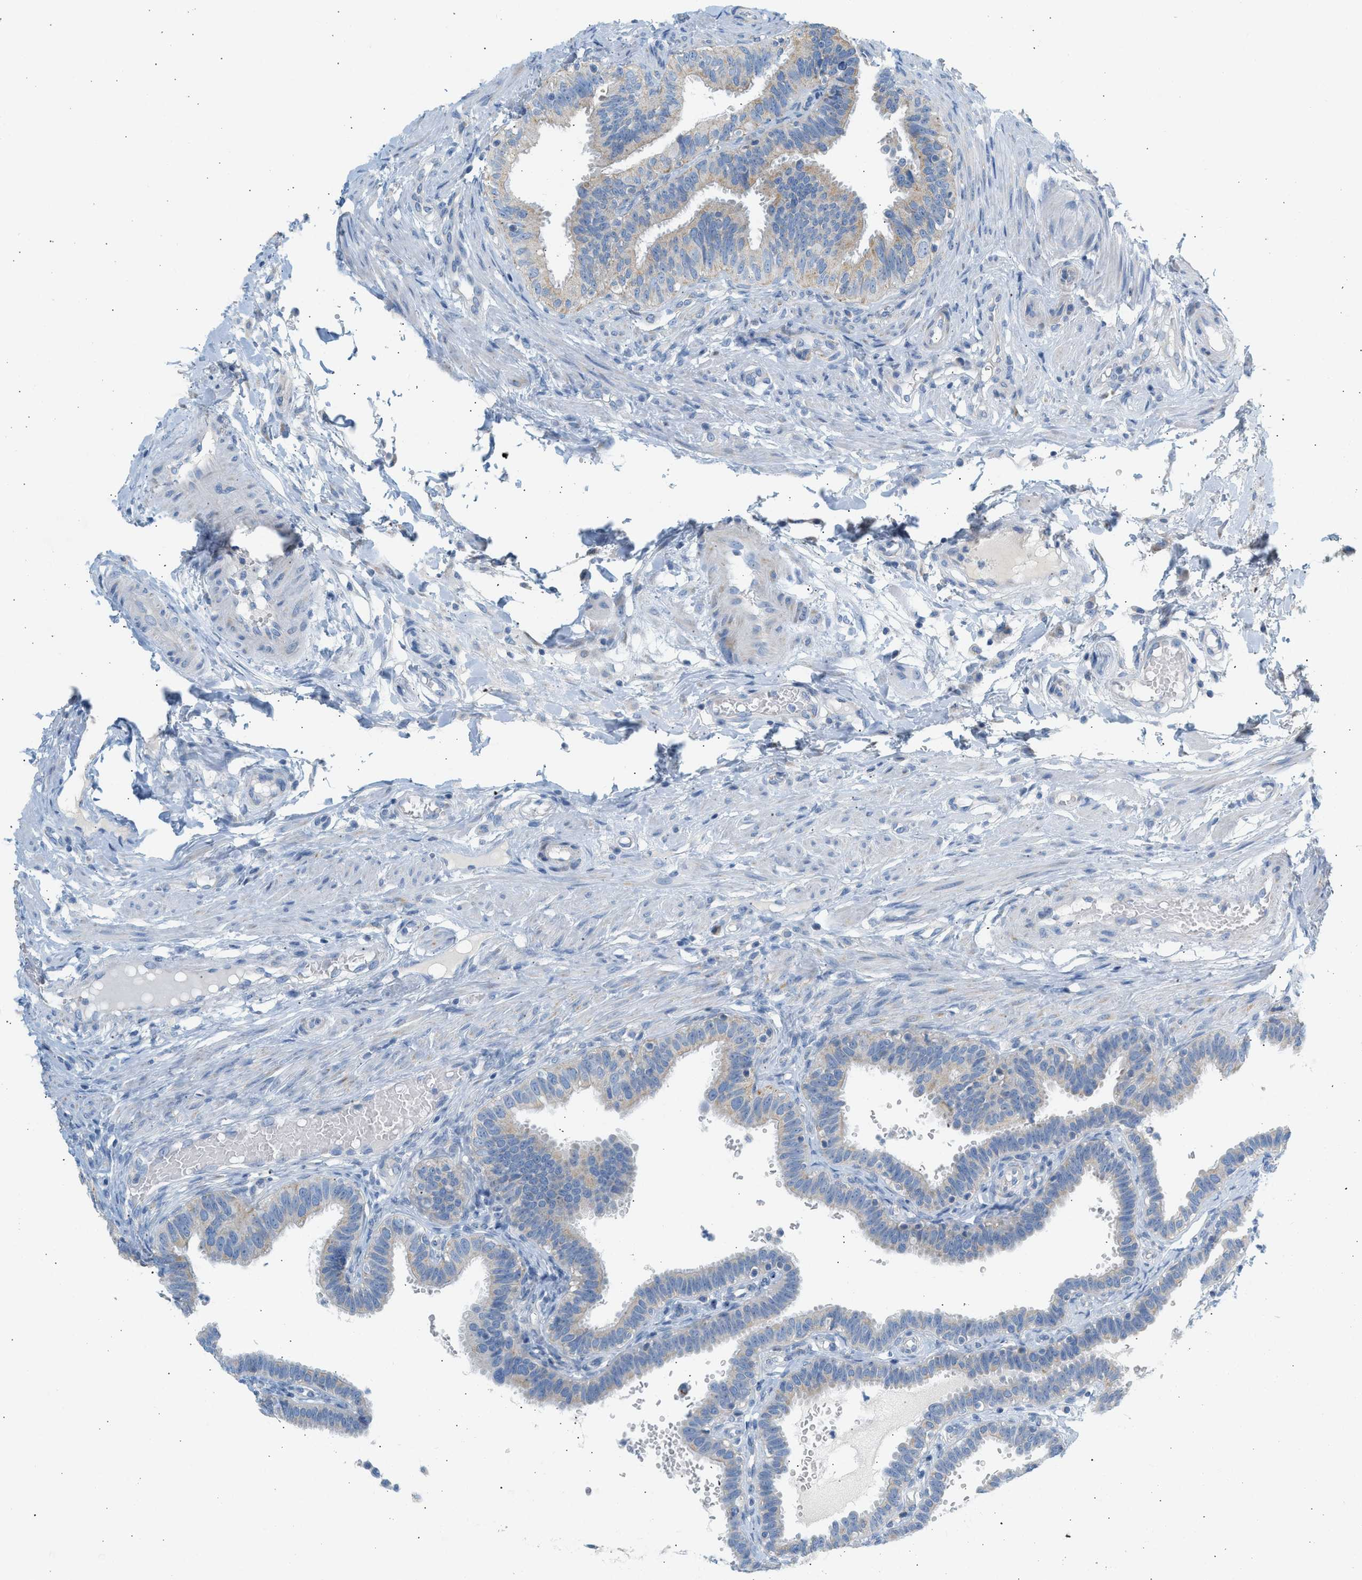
{"staining": {"intensity": "weak", "quantity": "25%-75%", "location": "cytoplasmic/membranous"}, "tissue": "fallopian tube", "cell_type": "Glandular cells", "image_type": "normal", "snomed": [{"axis": "morphology", "description": "Normal tissue, NOS"}, {"axis": "topography", "description": "Fallopian tube"}, {"axis": "topography", "description": "Placenta"}], "caption": "Fallopian tube stained with IHC displays weak cytoplasmic/membranous positivity in approximately 25%-75% of glandular cells. Using DAB (3,3'-diaminobenzidine) (brown) and hematoxylin (blue) stains, captured at high magnification using brightfield microscopy.", "gene": "NDUFS8", "patient": {"sex": "female", "age": 34}}